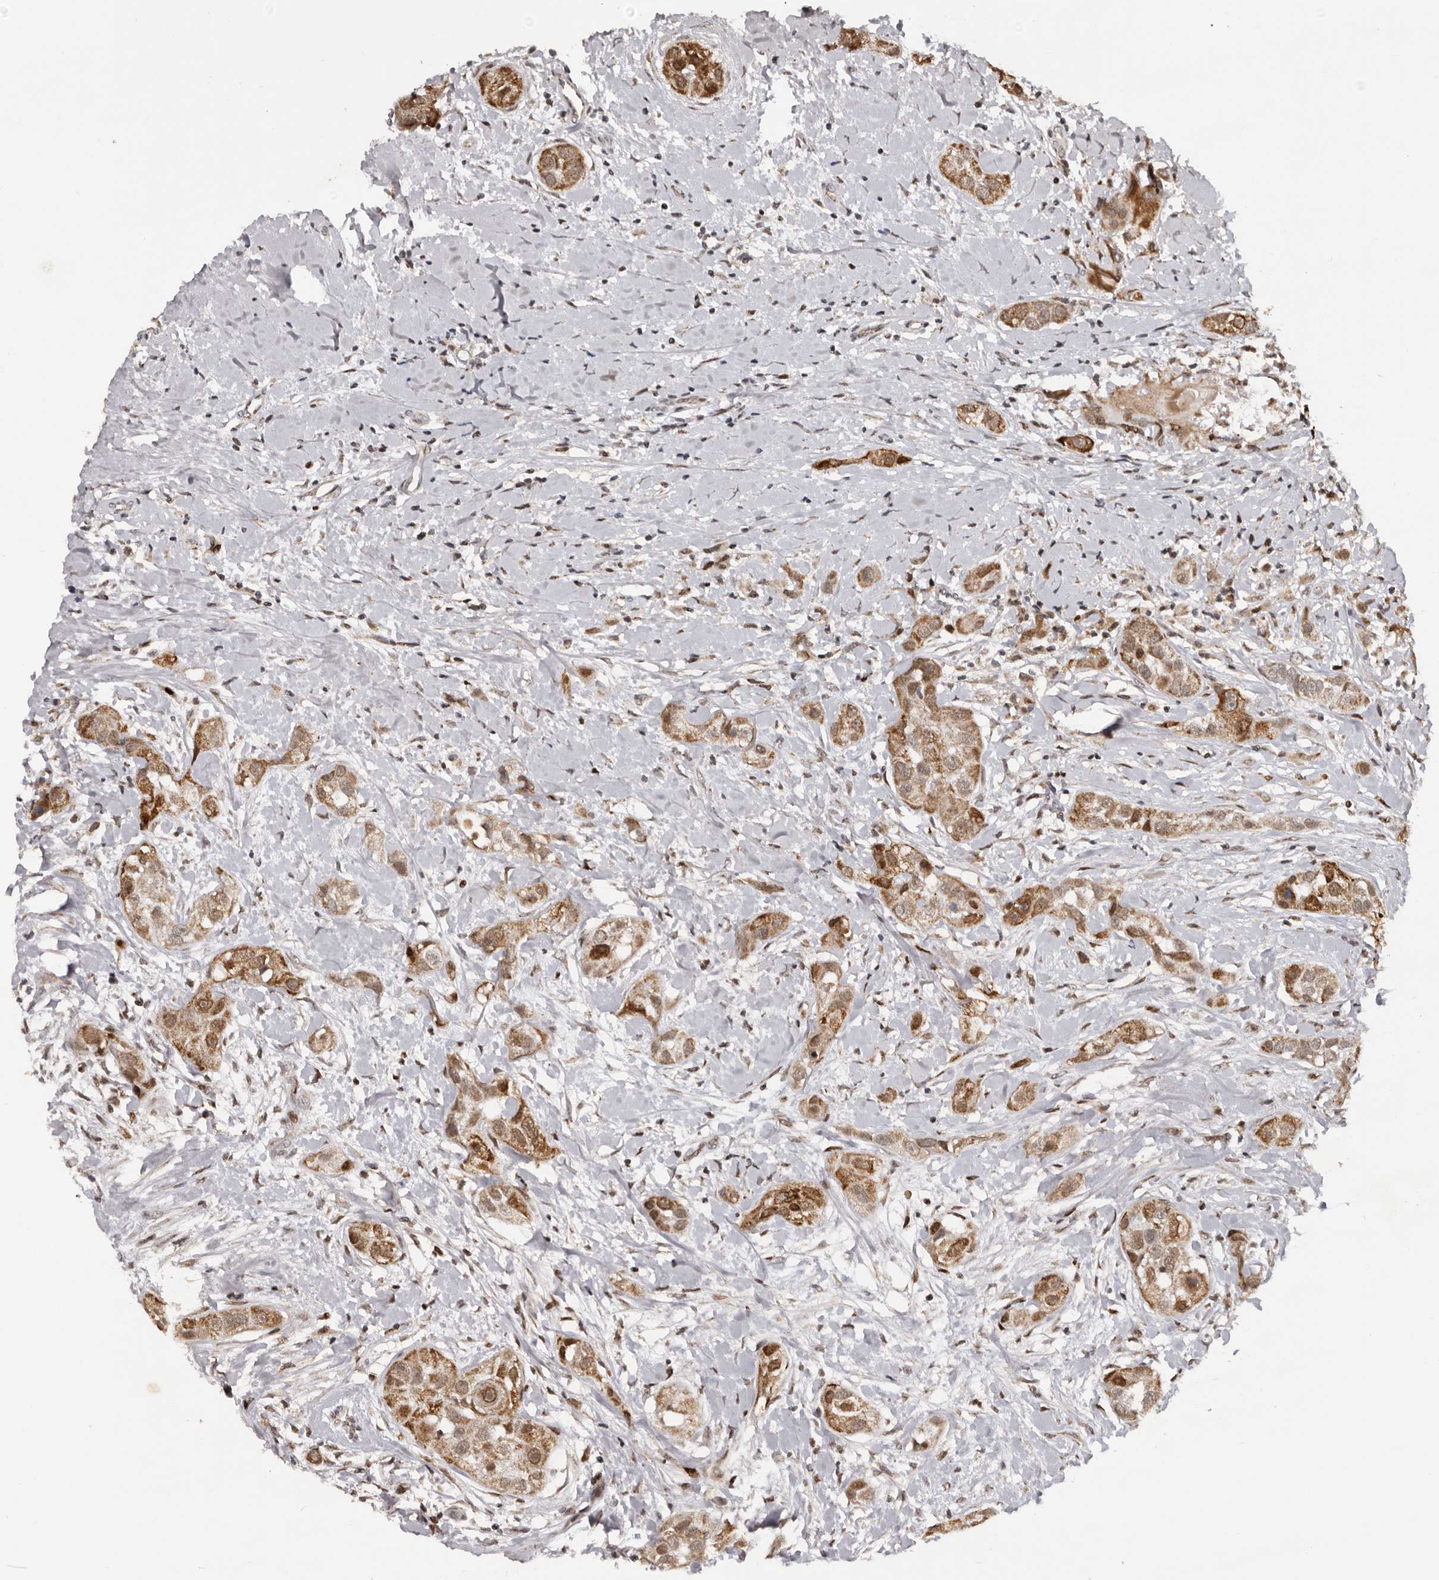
{"staining": {"intensity": "moderate", "quantity": ">75%", "location": "cytoplasmic/membranous"}, "tissue": "head and neck cancer", "cell_type": "Tumor cells", "image_type": "cancer", "snomed": [{"axis": "morphology", "description": "Normal tissue, NOS"}, {"axis": "morphology", "description": "Squamous cell carcinoma, NOS"}, {"axis": "topography", "description": "Skeletal muscle"}, {"axis": "topography", "description": "Head-Neck"}], "caption": "Head and neck cancer (squamous cell carcinoma) tissue displays moderate cytoplasmic/membranous staining in approximately >75% of tumor cells", "gene": "C17orf99", "patient": {"sex": "male", "age": 51}}